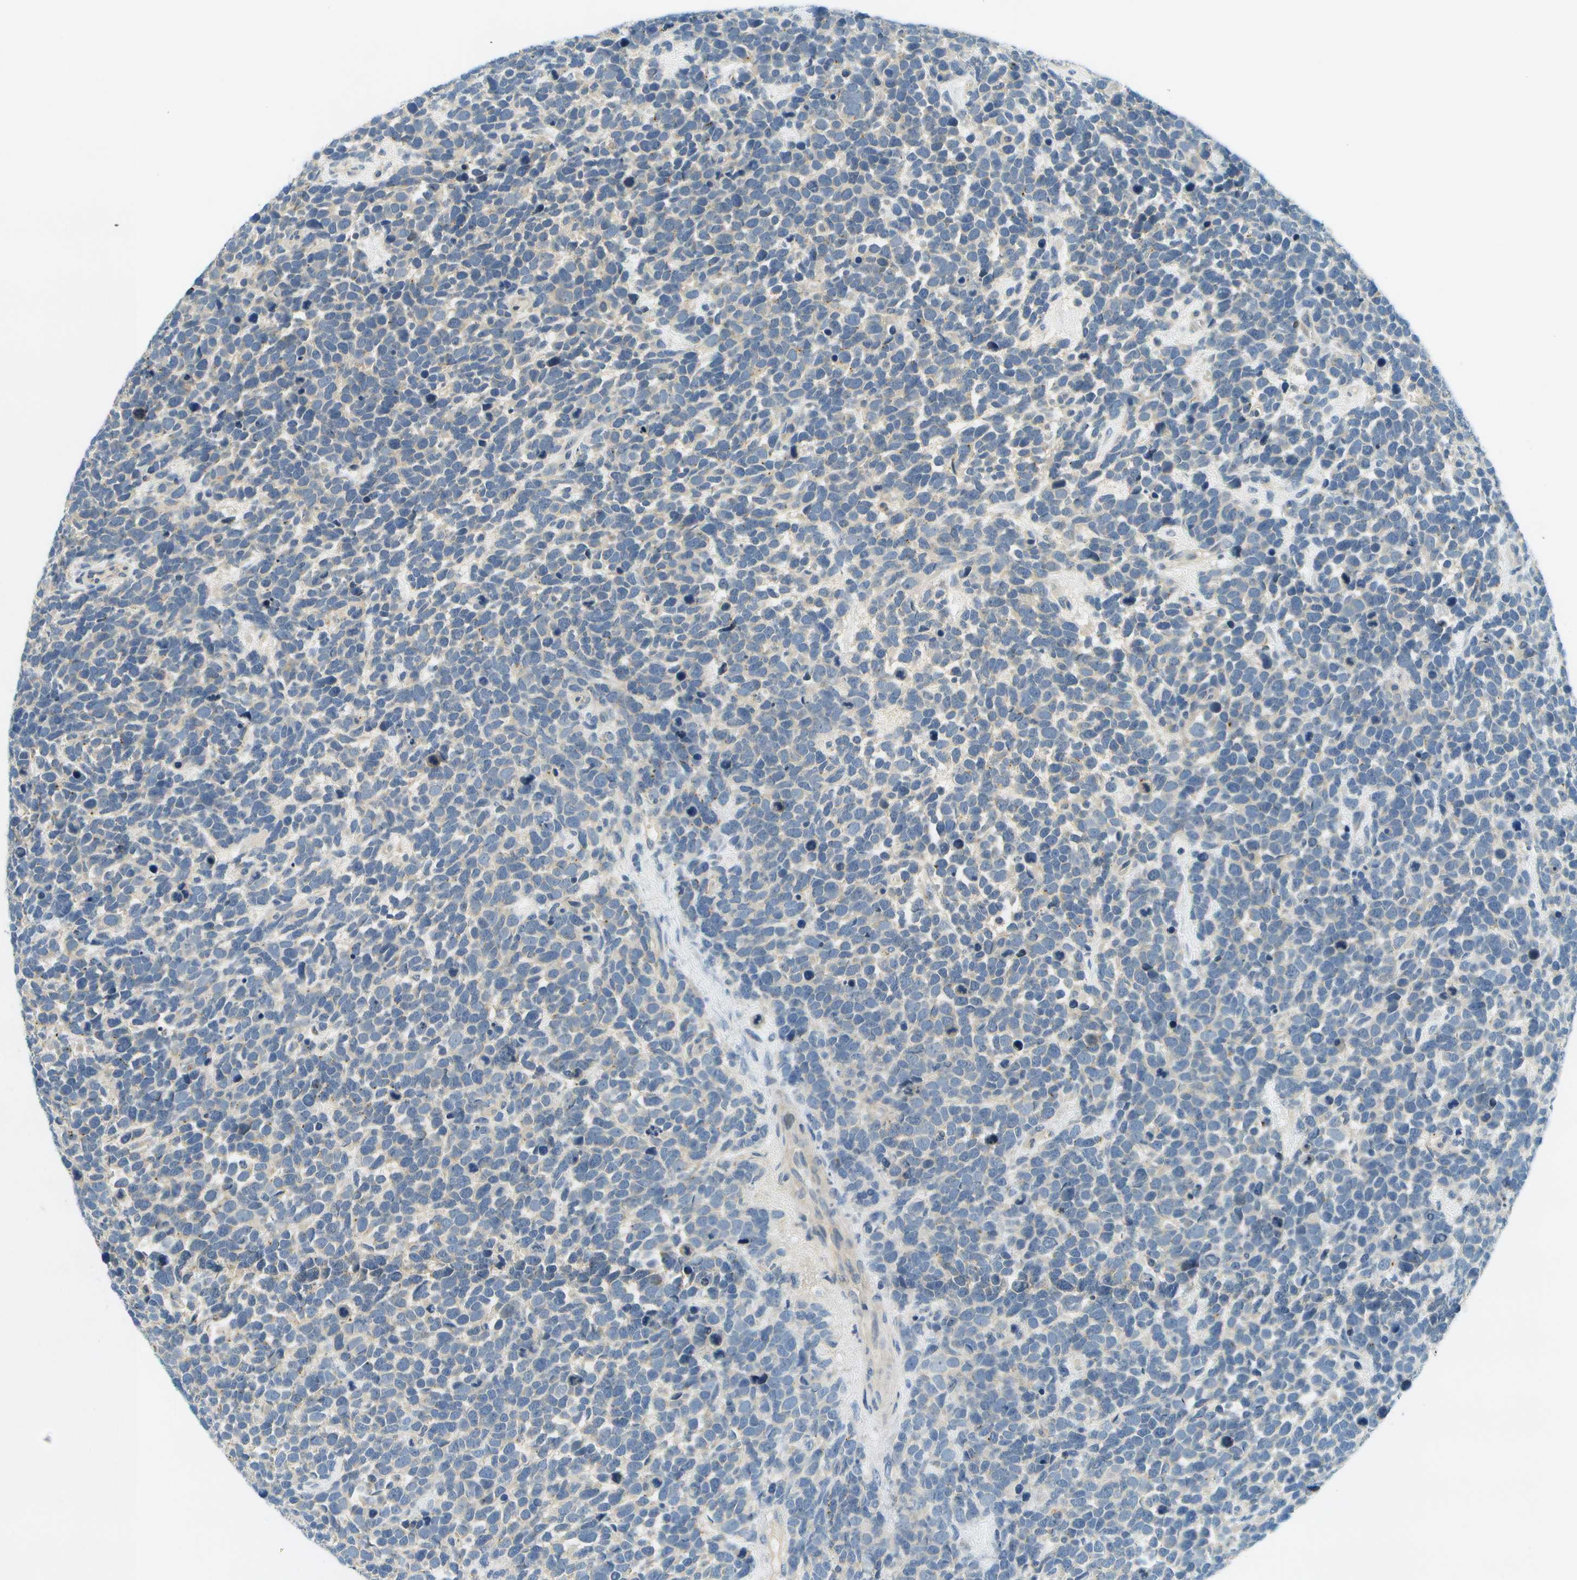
{"staining": {"intensity": "weak", "quantity": "<25%", "location": "cytoplasmic/membranous"}, "tissue": "urothelial cancer", "cell_type": "Tumor cells", "image_type": "cancer", "snomed": [{"axis": "morphology", "description": "Urothelial carcinoma, High grade"}, {"axis": "topography", "description": "Urinary bladder"}], "caption": "This is a image of IHC staining of urothelial cancer, which shows no staining in tumor cells.", "gene": "RASGRP2", "patient": {"sex": "female", "age": 82}}